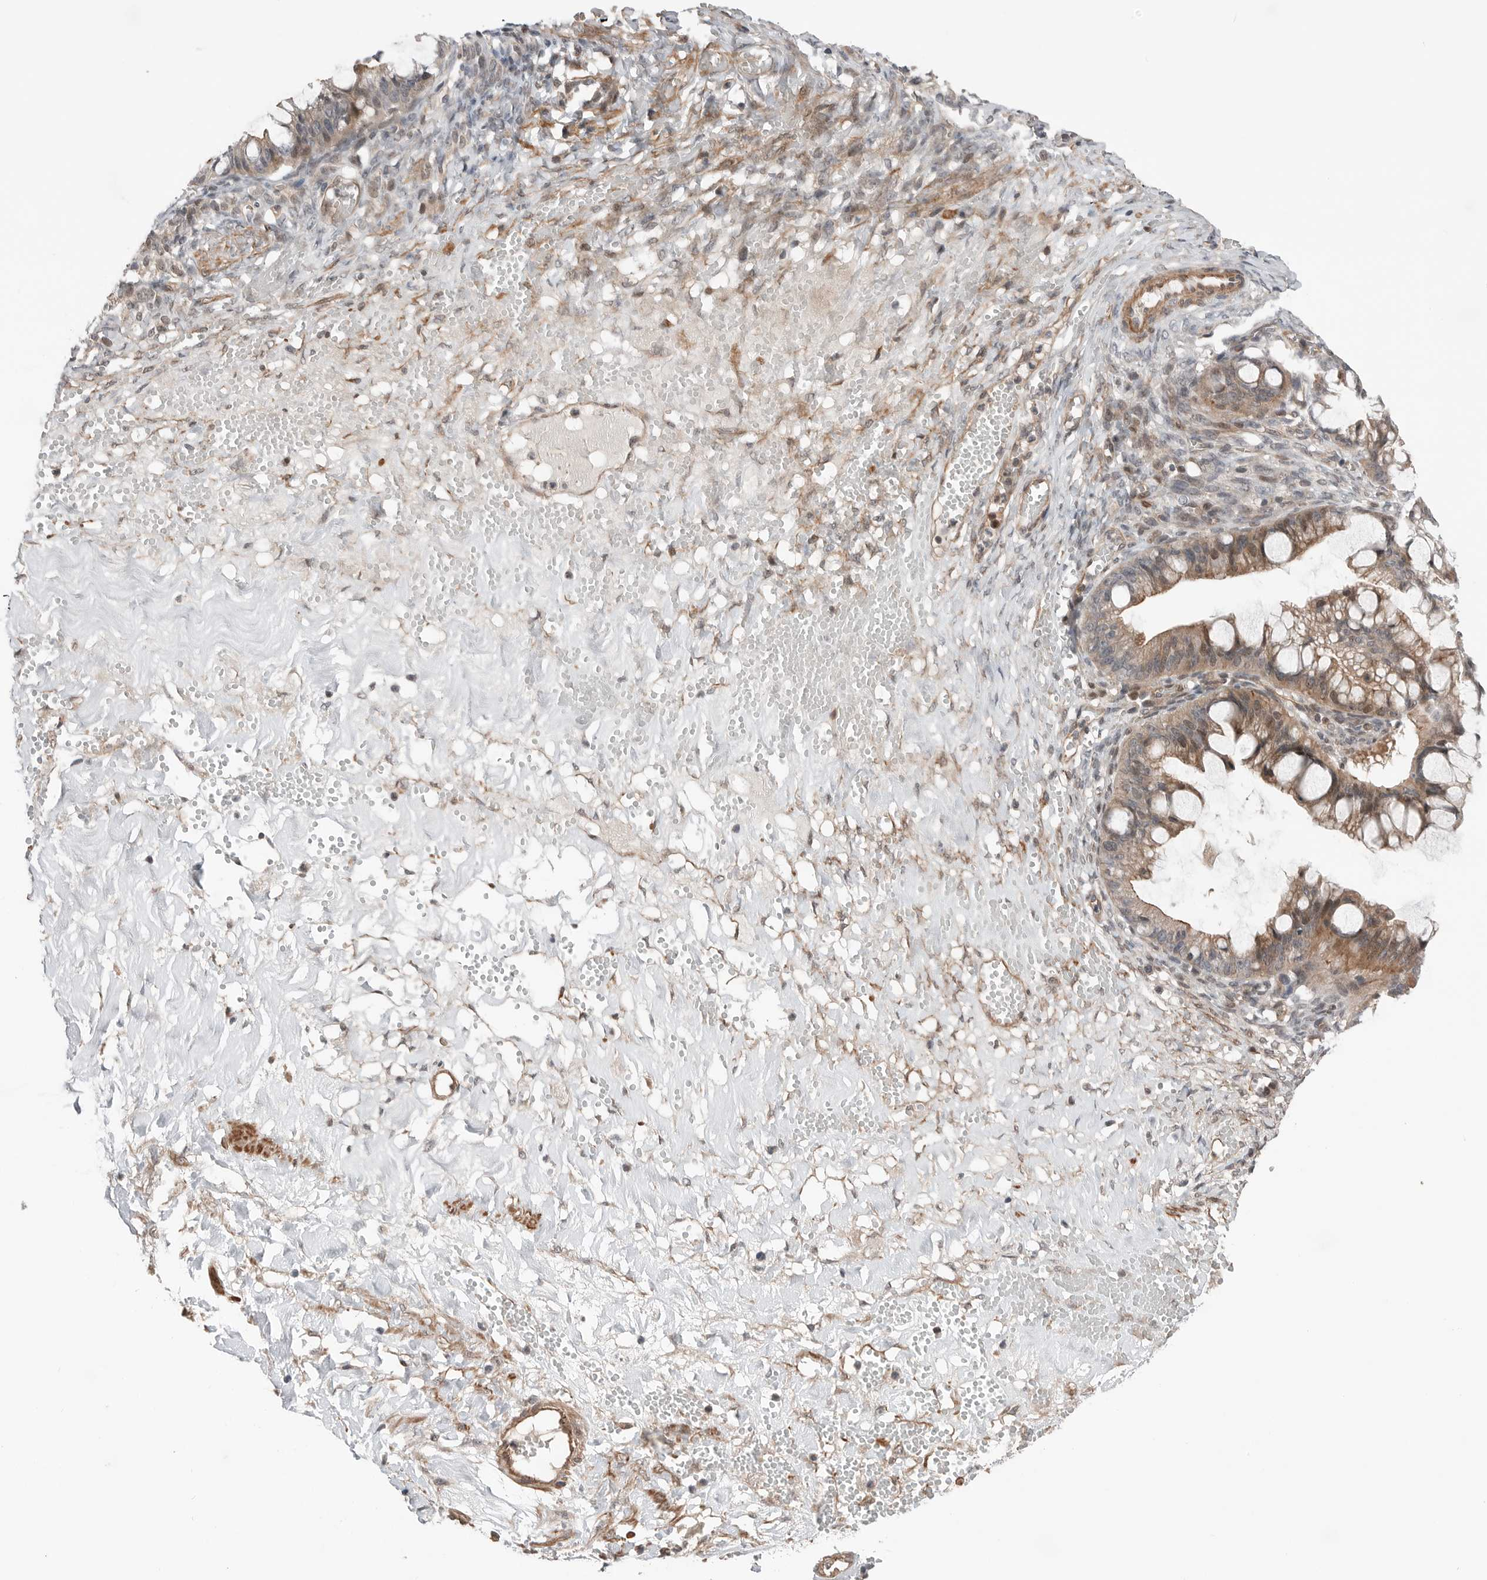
{"staining": {"intensity": "weak", "quantity": "25%-75%", "location": "cytoplasmic/membranous"}, "tissue": "ovarian cancer", "cell_type": "Tumor cells", "image_type": "cancer", "snomed": [{"axis": "morphology", "description": "Cystadenocarcinoma, mucinous, NOS"}, {"axis": "topography", "description": "Ovary"}], "caption": "Ovarian mucinous cystadenocarcinoma stained with a protein marker shows weak staining in tumor cells.", "gene": "PEAK1", "patient": {"sex": "female", "age": 73}}